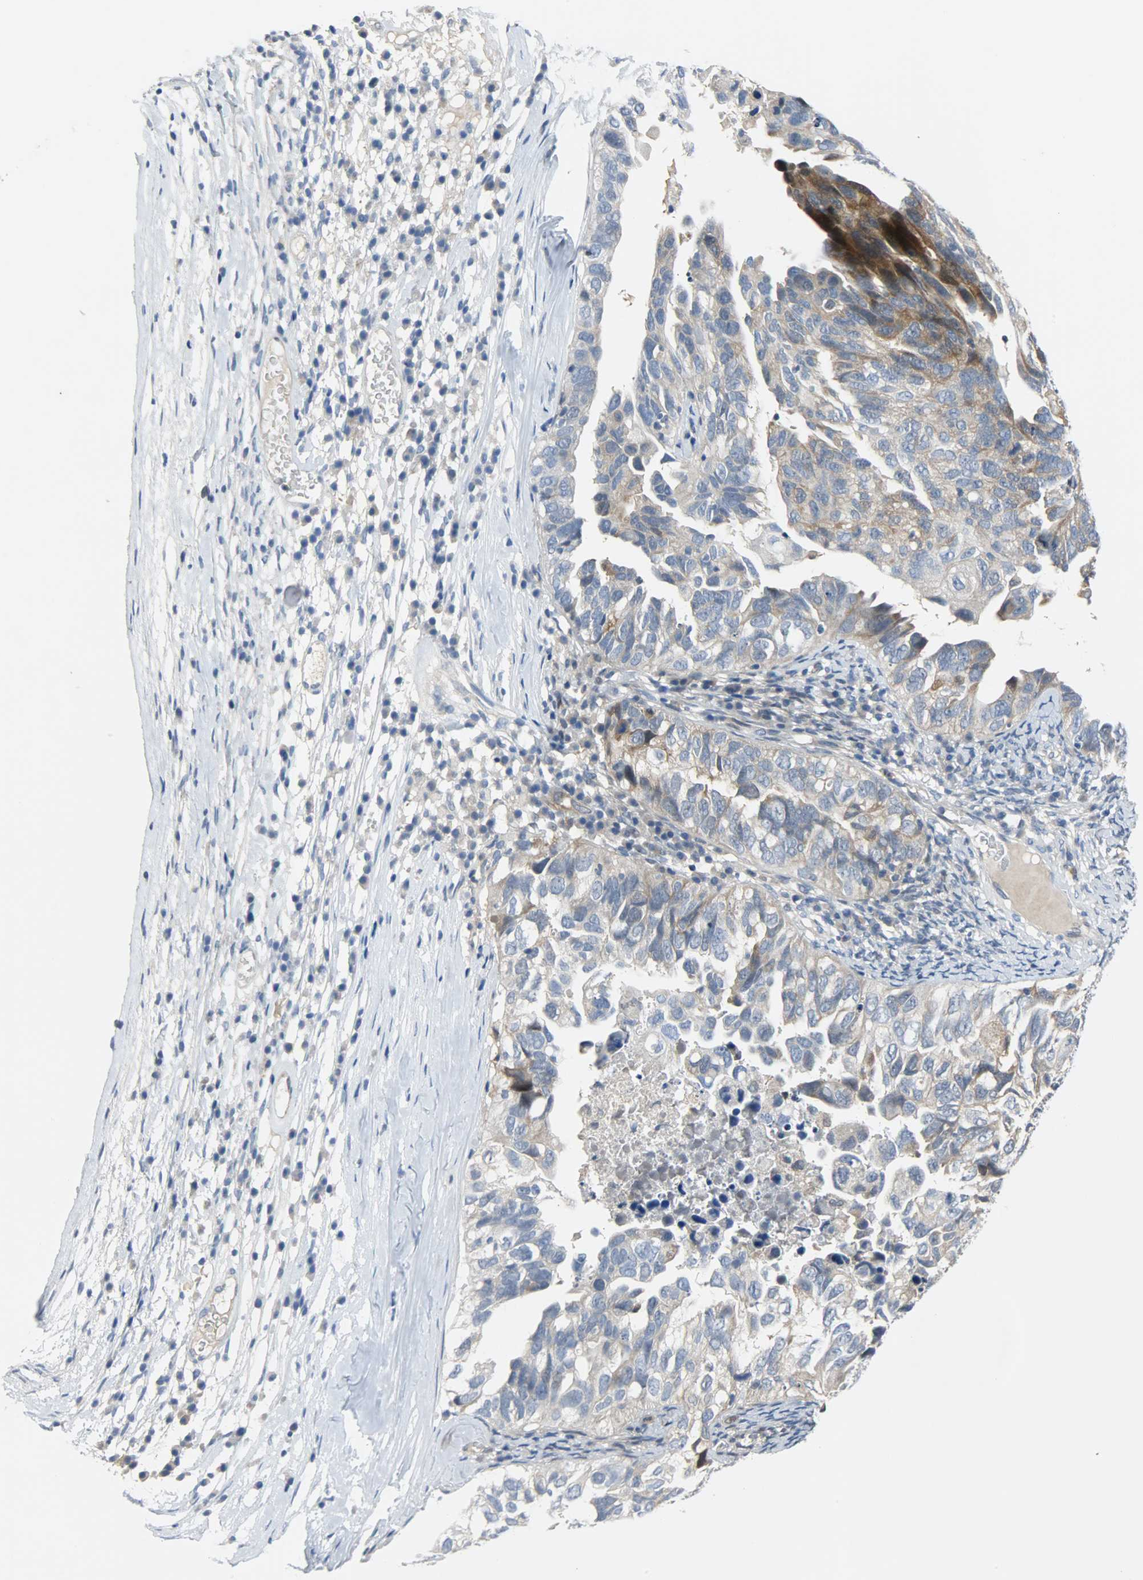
{"staining": {"intensity": "weak", "quantity": "25%-75%", "location": "cytoplasmic/membranous"}, "tissue": "ovarian cancer", "cell_type": "Tumor cells", "image_type": "cancer", "snomed": [{"axis": "morphology", "description": "Cystadenocarcinoma, serous, NOS"}, {"axis": "topography", "description": "Ovary"}], "caption": "A micrograph of human ovarian serous cystadenocarcinoma stained for a protein demonstrates weak cytoplasmic/membranous brown staining in tumor cells.", "gene": "EIF4EBP1", "patient": {"sex": "female", "age": 82}}